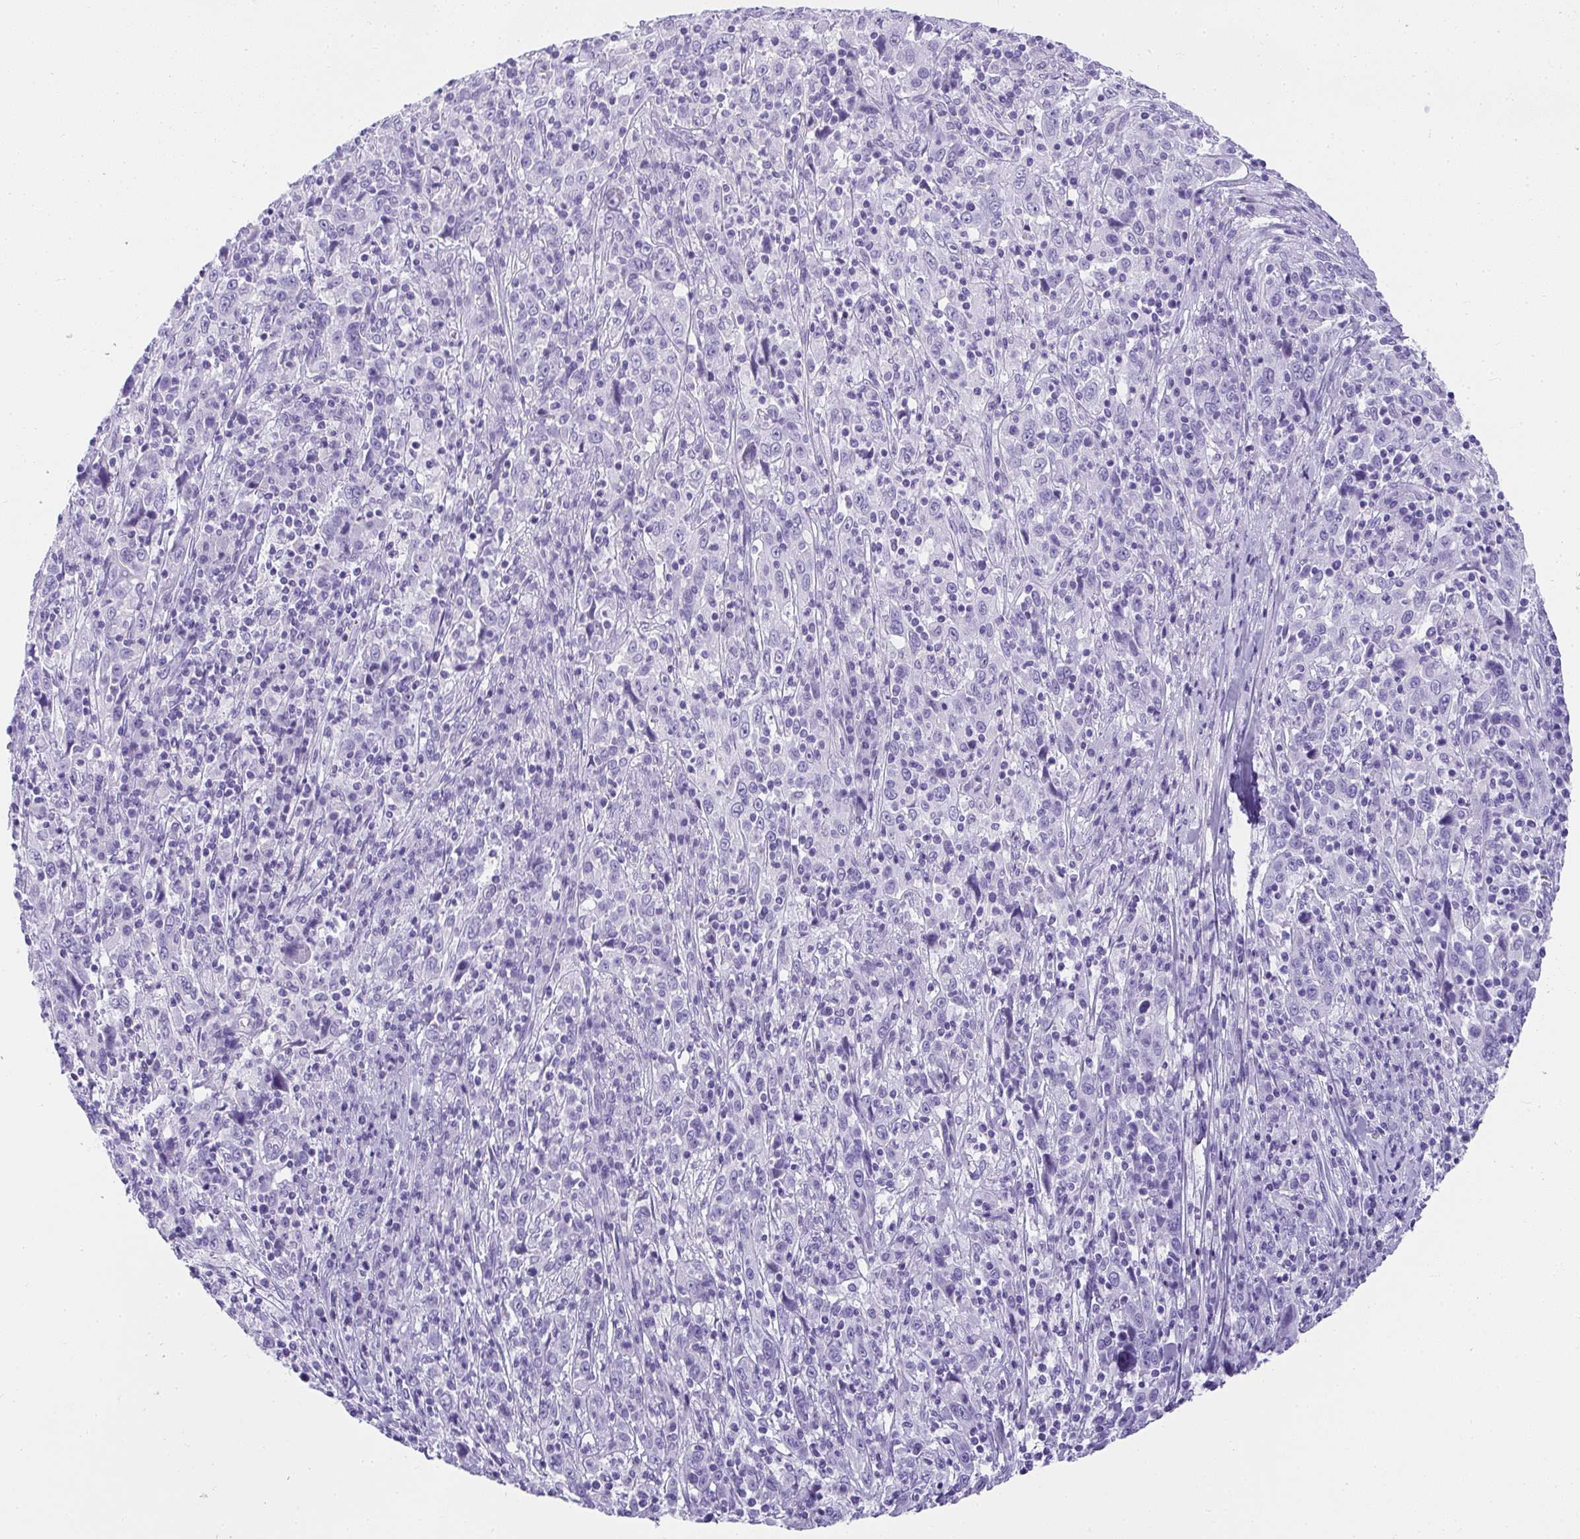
{"staining": {"intensity": "negative", "quantity": "none", "location": "none"}, "tissue": "cervical cancer", "cell_type": "Tumor cells", "image_type": "cancer", "snomed": [{"axis": "morphology", "description": "Squamous cell carcinoma, NOS"}, {"axis": "topography", "description": "Cervix"}], "caption": "Squamous cell carcinoma (cervical) stained for a protein using immunohistochemistry demonstrates no staining tumor cells.", "gene": "AVIL", "patient": {"sex": "female", "age": 46}}